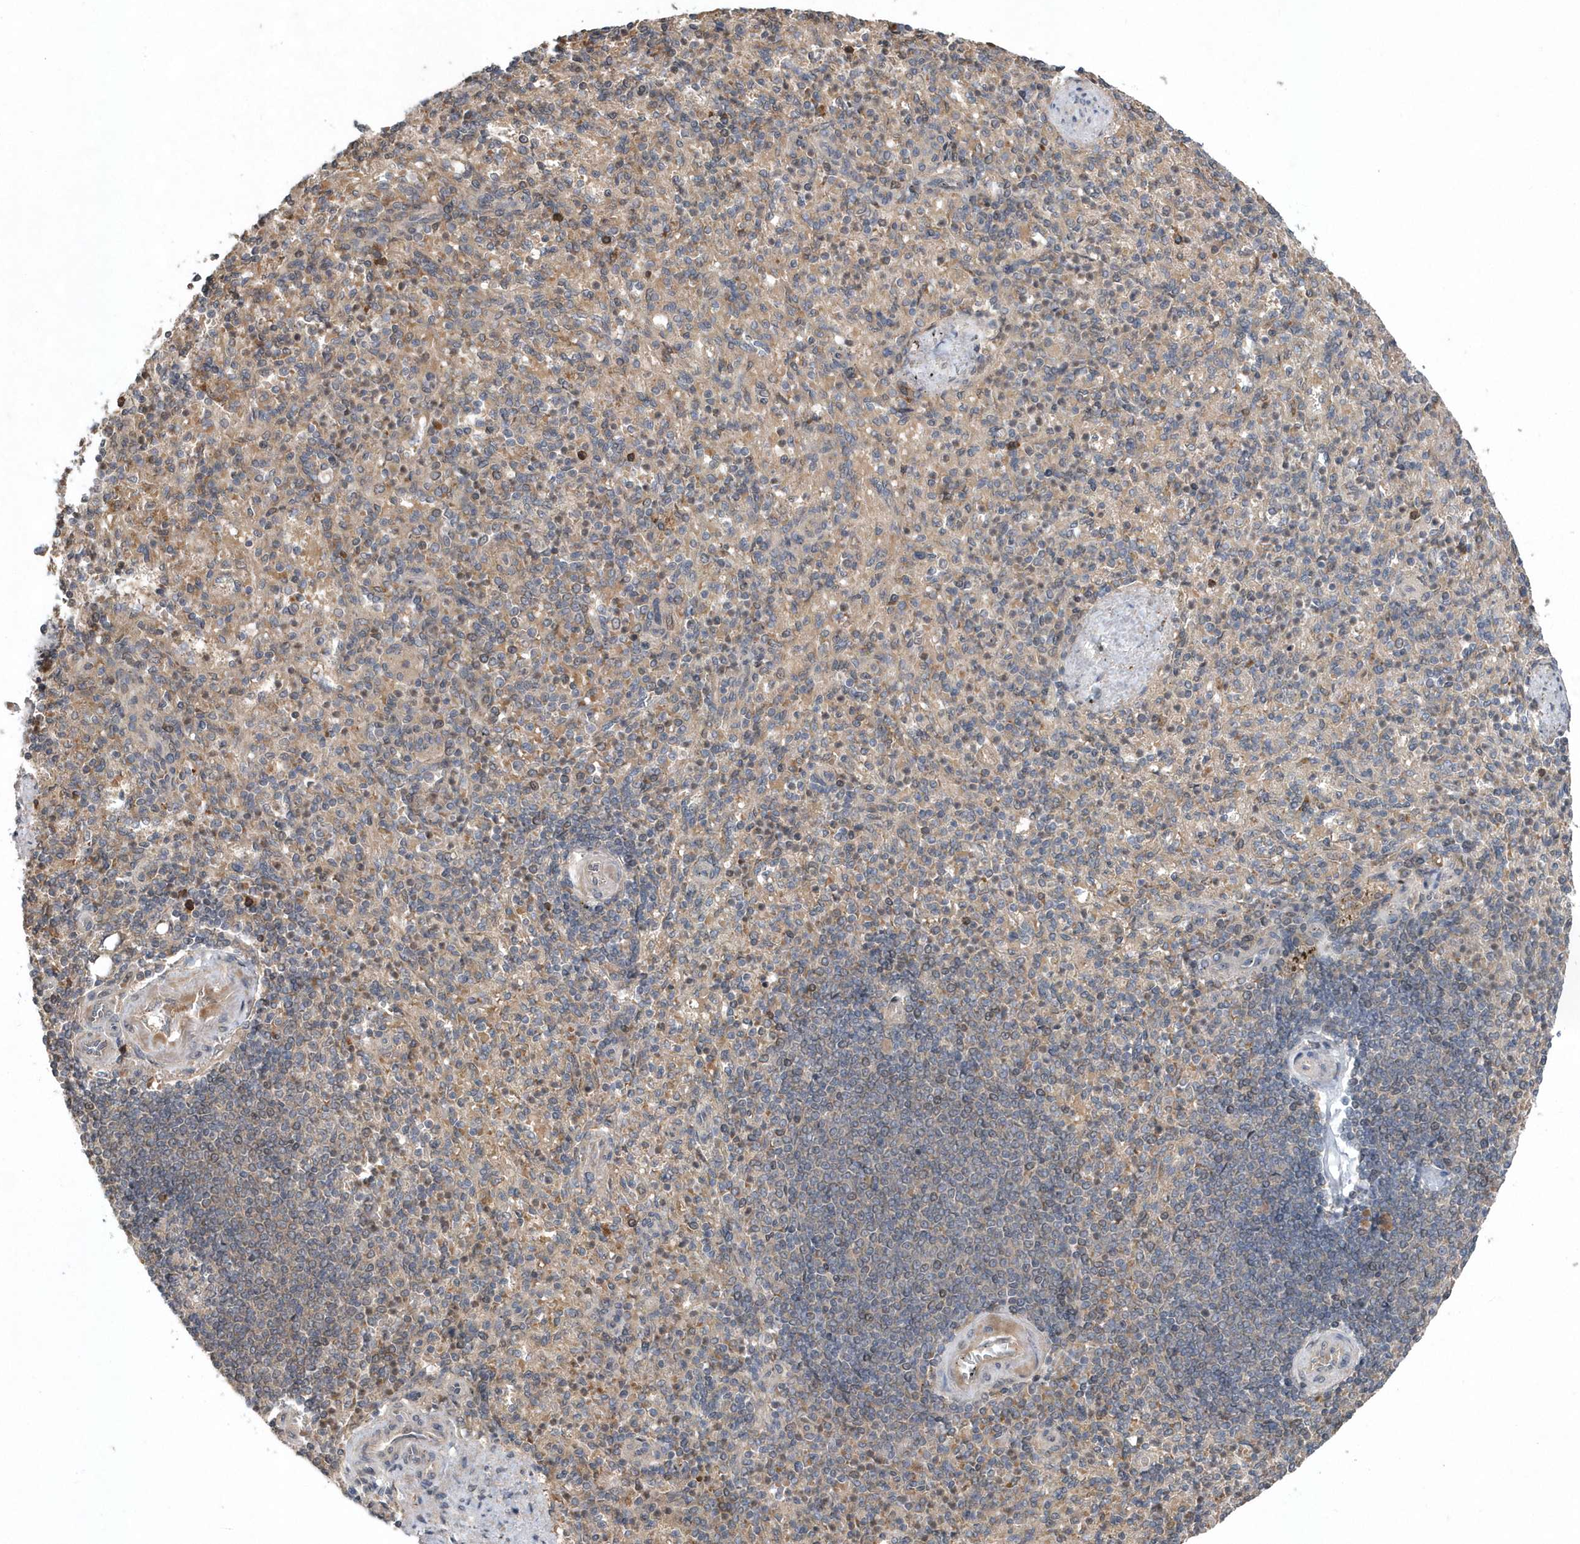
{"staining": {"intensity": "weak", "quantity": "<25%", "location": "cytoplasmic/membranous"}, "tissue": "spleen", "cell_type": "Cells in red pulp", "image_type": "normal", "snomed": [{"axis": "morphology", "description": "Normal tissue, NOS"}, {"axis": "topography", "description": "Spleen"}], "caption": "Immunohistochemistry (IHC) photomicrograph of unremarkable spleen stained for a protein (brown), which reveals no positivity in cells in red pulp.", "gene": "HMGCS1", "patient": {"sex": "female", "age": 74}}